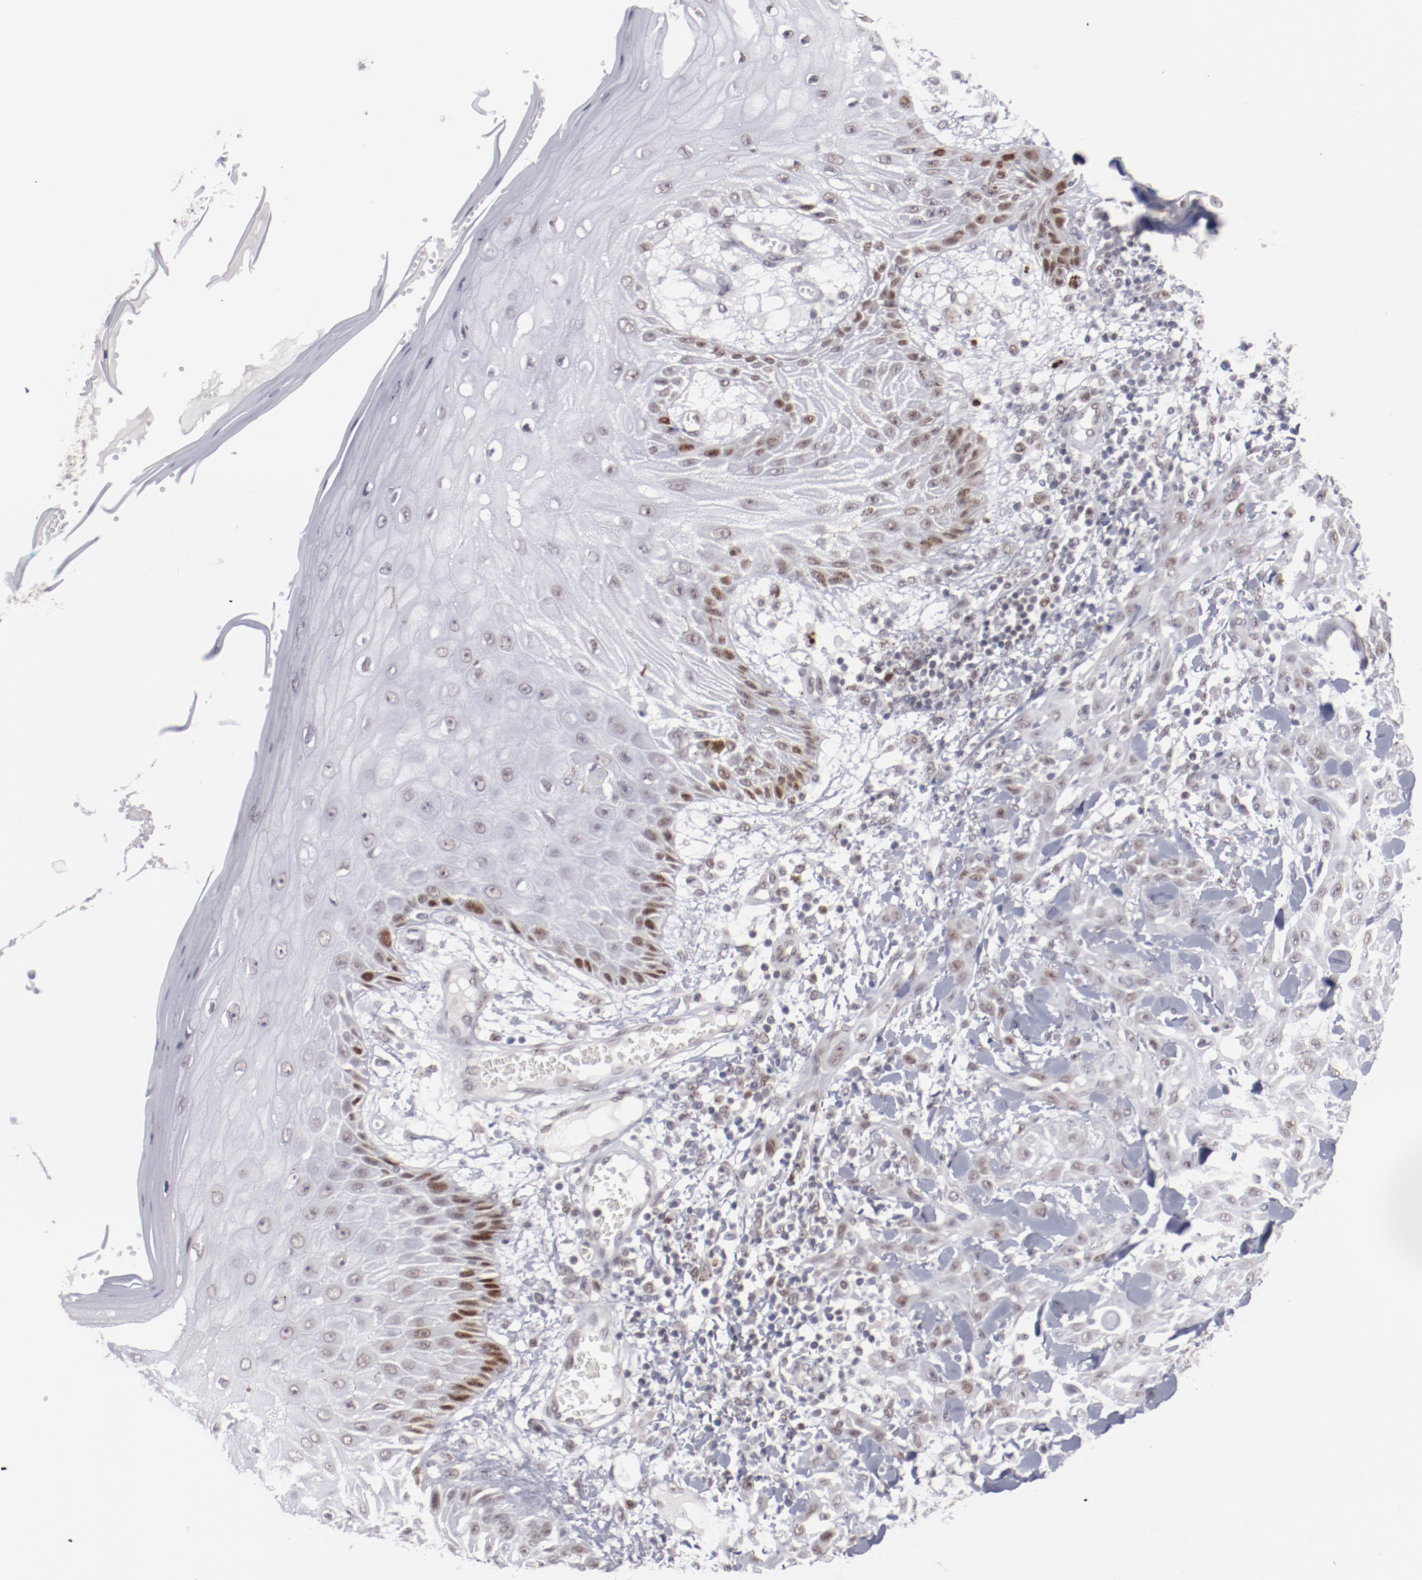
{"staining": {"intensity": "weak", "quantity": ">75%", "location": "nuclear"}, "tissue": "skin cancer", "cell_type": "Tumor cells", "image_type": "cancer", "snomed": [{"axis": "morphology", "description": "Squamous cell carcinoma, NOS"}, {"axis": "topography", "description": "Skin"}], "caption": "Squamous cell carcinoma (skin) stained with IHC demonstrates weak nuclear expression in about >75% of tumor cells.", "gene": "TFAP4", "patient": {"sex": "male", "age": 24}}